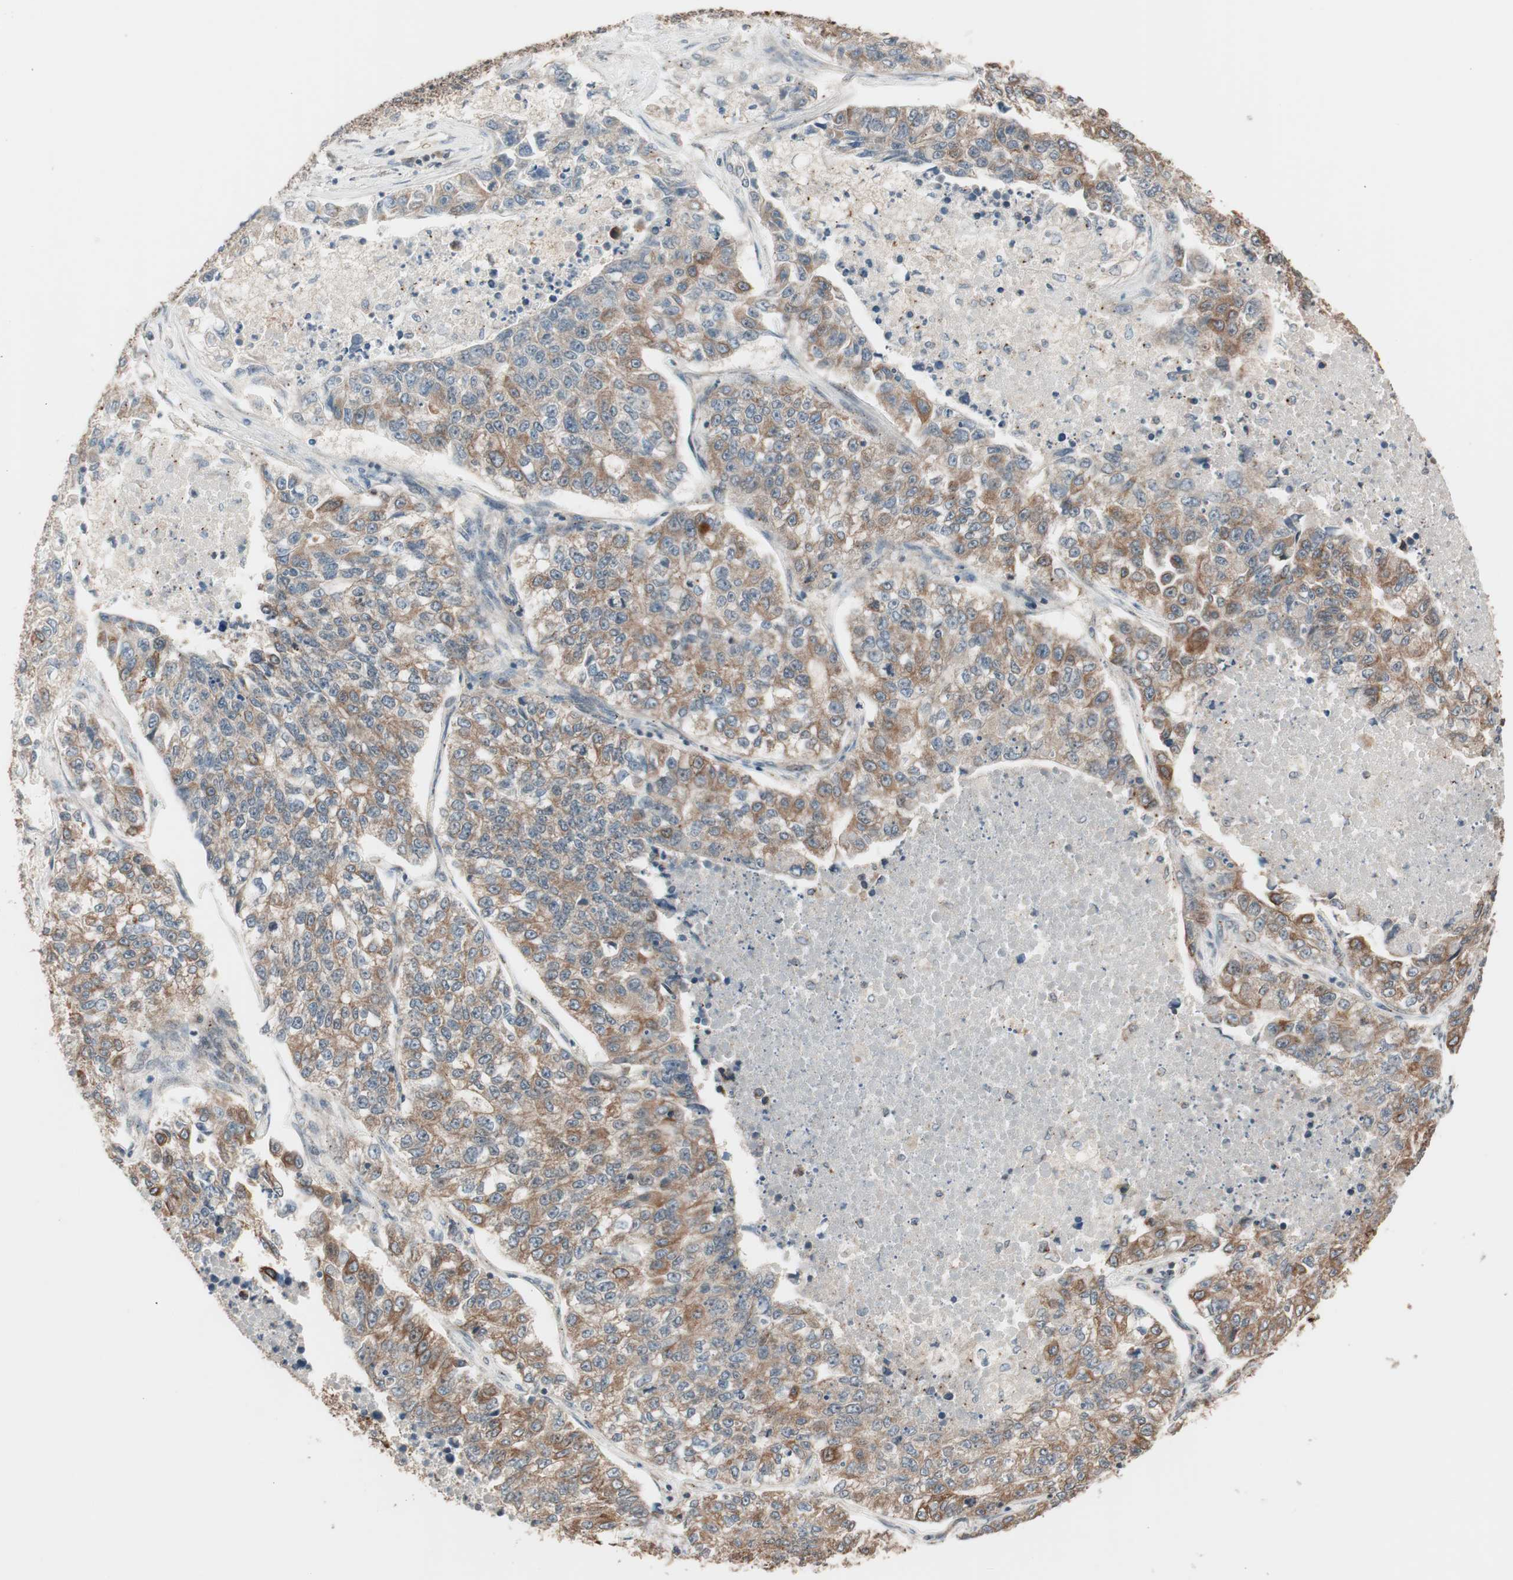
{"staining": {"intensity": "moderate", "quantity": ">75%", "location": "cytoplasmic/membranous"}, "tissue": "lung cancer", "cell_type": "Tumor cells", "image_type": "cancer", "snomed": [{"axis": "morphology", "description": "Adenocarcinoma, NOS"}, {"axis": "topography", "description": "Lung"}], "caption": "Brown immunohistochemical staining in adenocarcinoma (lung) displays moderate cytoplasmic/membranous positivity in approximately >75% of tumor cells. (IHC, brightfield microscopy, high magnification).", "gene": "FBXO5", "patient": {"sex": "male", "age": 49}}